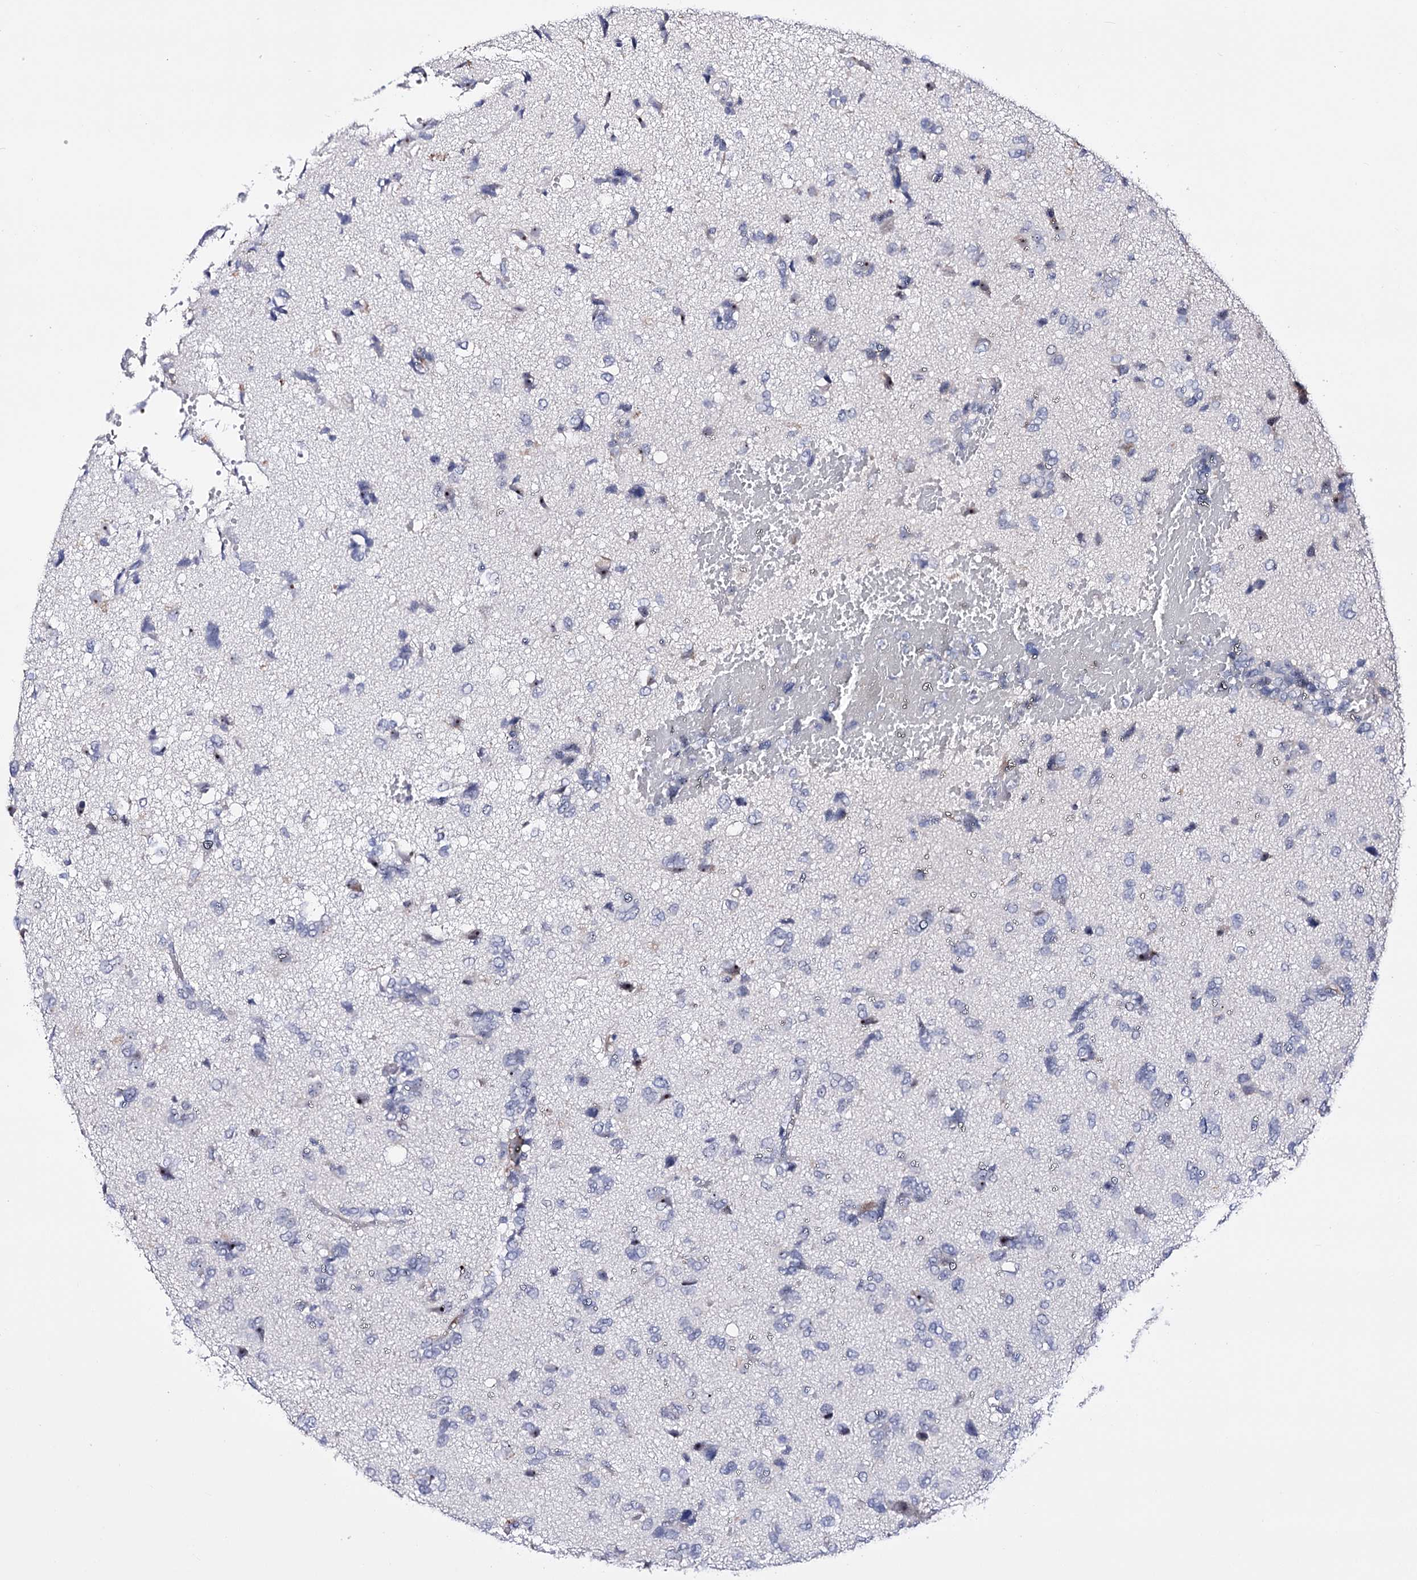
{"staining": {"intensity": "moderate", "quantity": "<25%", "location": "nuclear"}, "tissue": "glioma", "cell_type": "Tumor cells", "image_type": "cancer", "snomed": [{"axis": "morphology", "description": "Glioma, malignant, High grade"}, {"axis": "topography", "description": "Brain"}], "caption": "This is an image of immunohistochemistry staining of glioma, which shows moderate staining in the nuclear of tumor cells.", "gene": "PCGF5", "patient": {"sex": "female", "age": 59}}